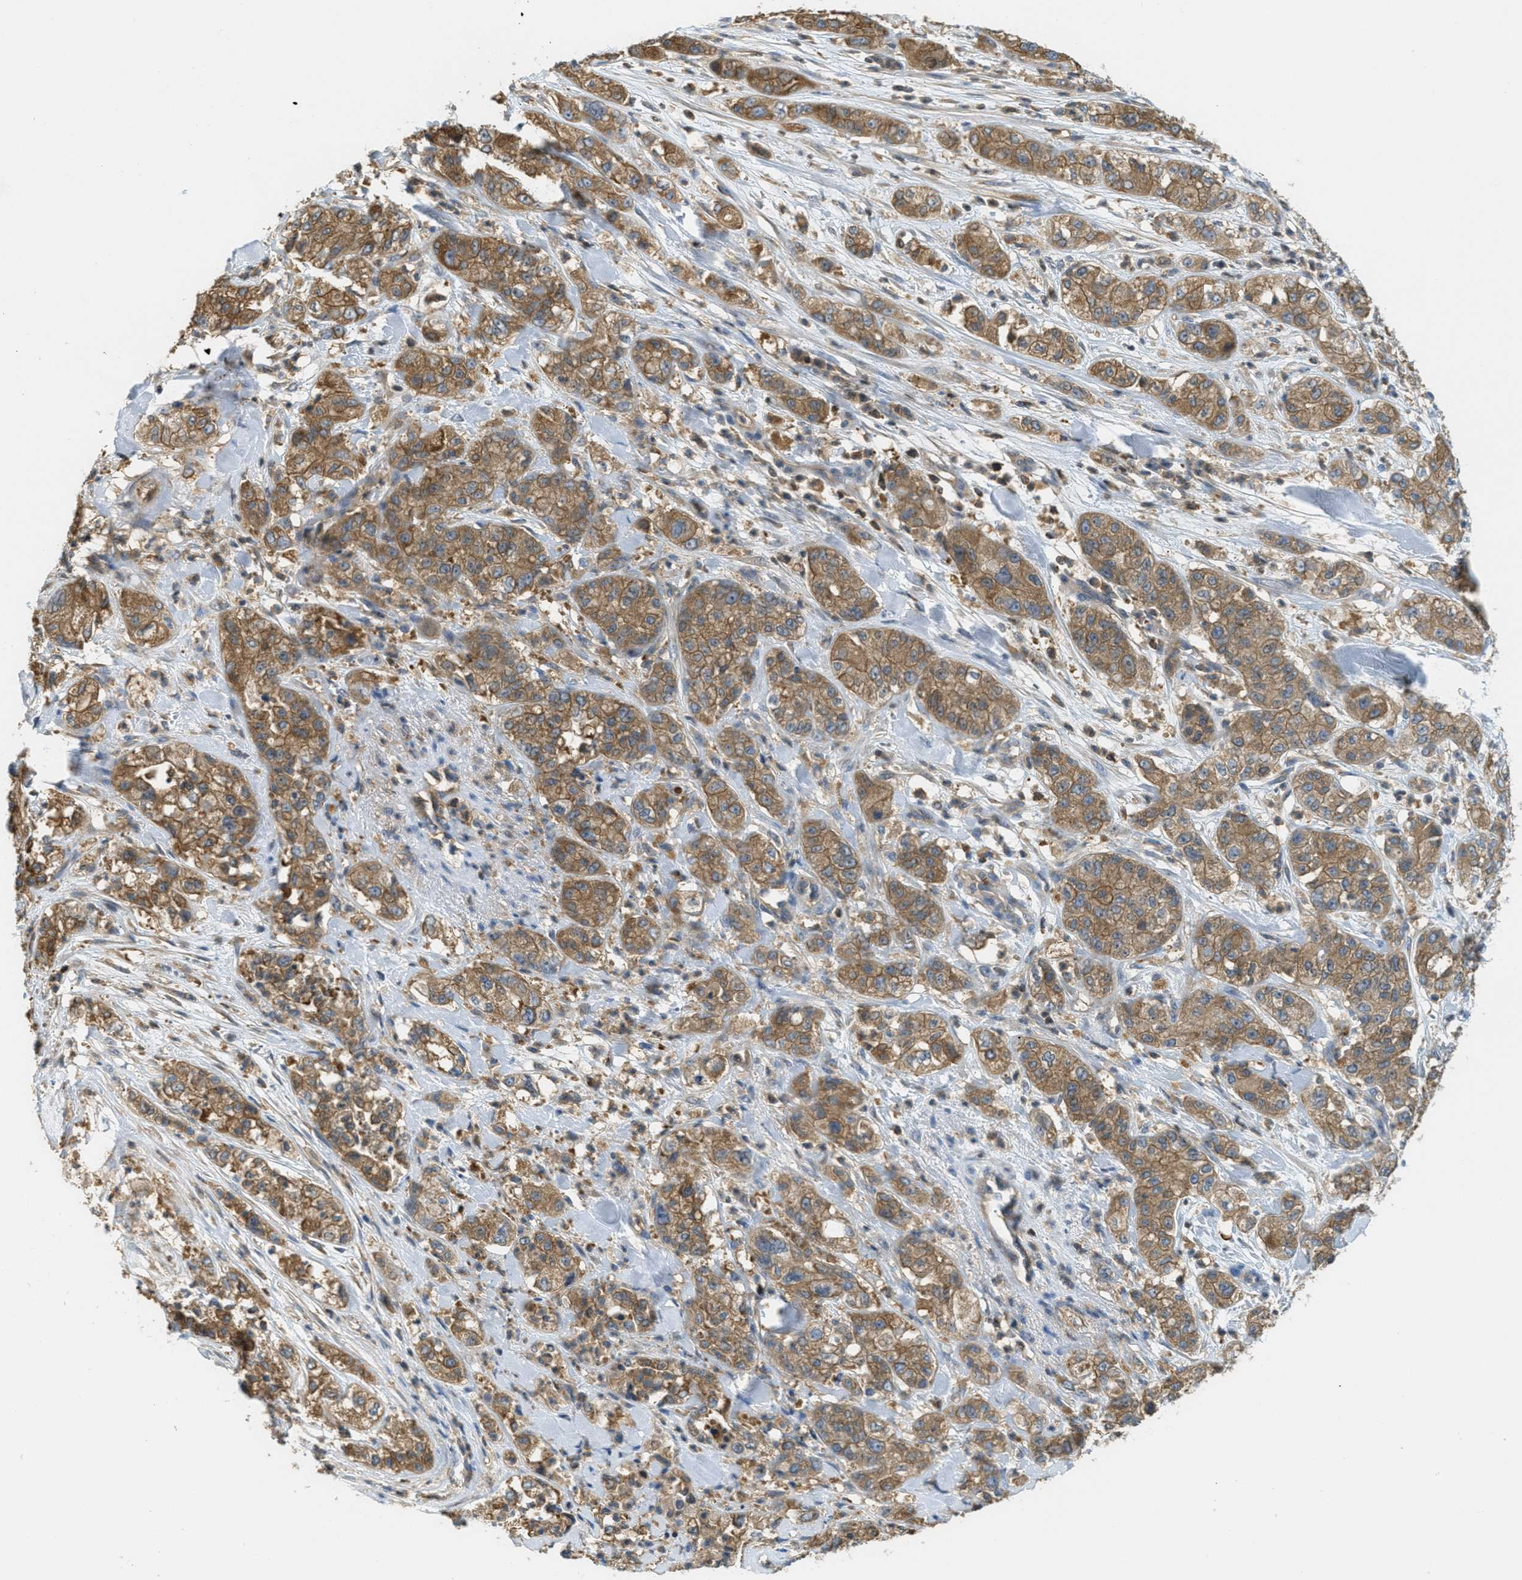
{"staining": {"intensity": "moderate", "quantity": ">75%", "location": "cytoplasmic/membranous"}, "tissue": "pancreatic cancer", "cell_type": "Tumor cells", "image_type": "cancer", "snomed": [{"axis": "morphology", "description": "Adenocarcinoma, NOS"}, {"axis": "topography", "description": "Pancreas"}], "caption": "Immunohistochemical staining of human pancreatic adenocarcinoma displays medium levels of moderate cytoplasmic/membranous staining in about >75% of tumor cells. Using DAB (3,3'-diaminobenzidine) (brown) and hematoxylin (blue) stains, captured at high magnification using brightfield microscopy.", "gene": "GRIK2", "patient": {"sex": "female", "age": 78}}